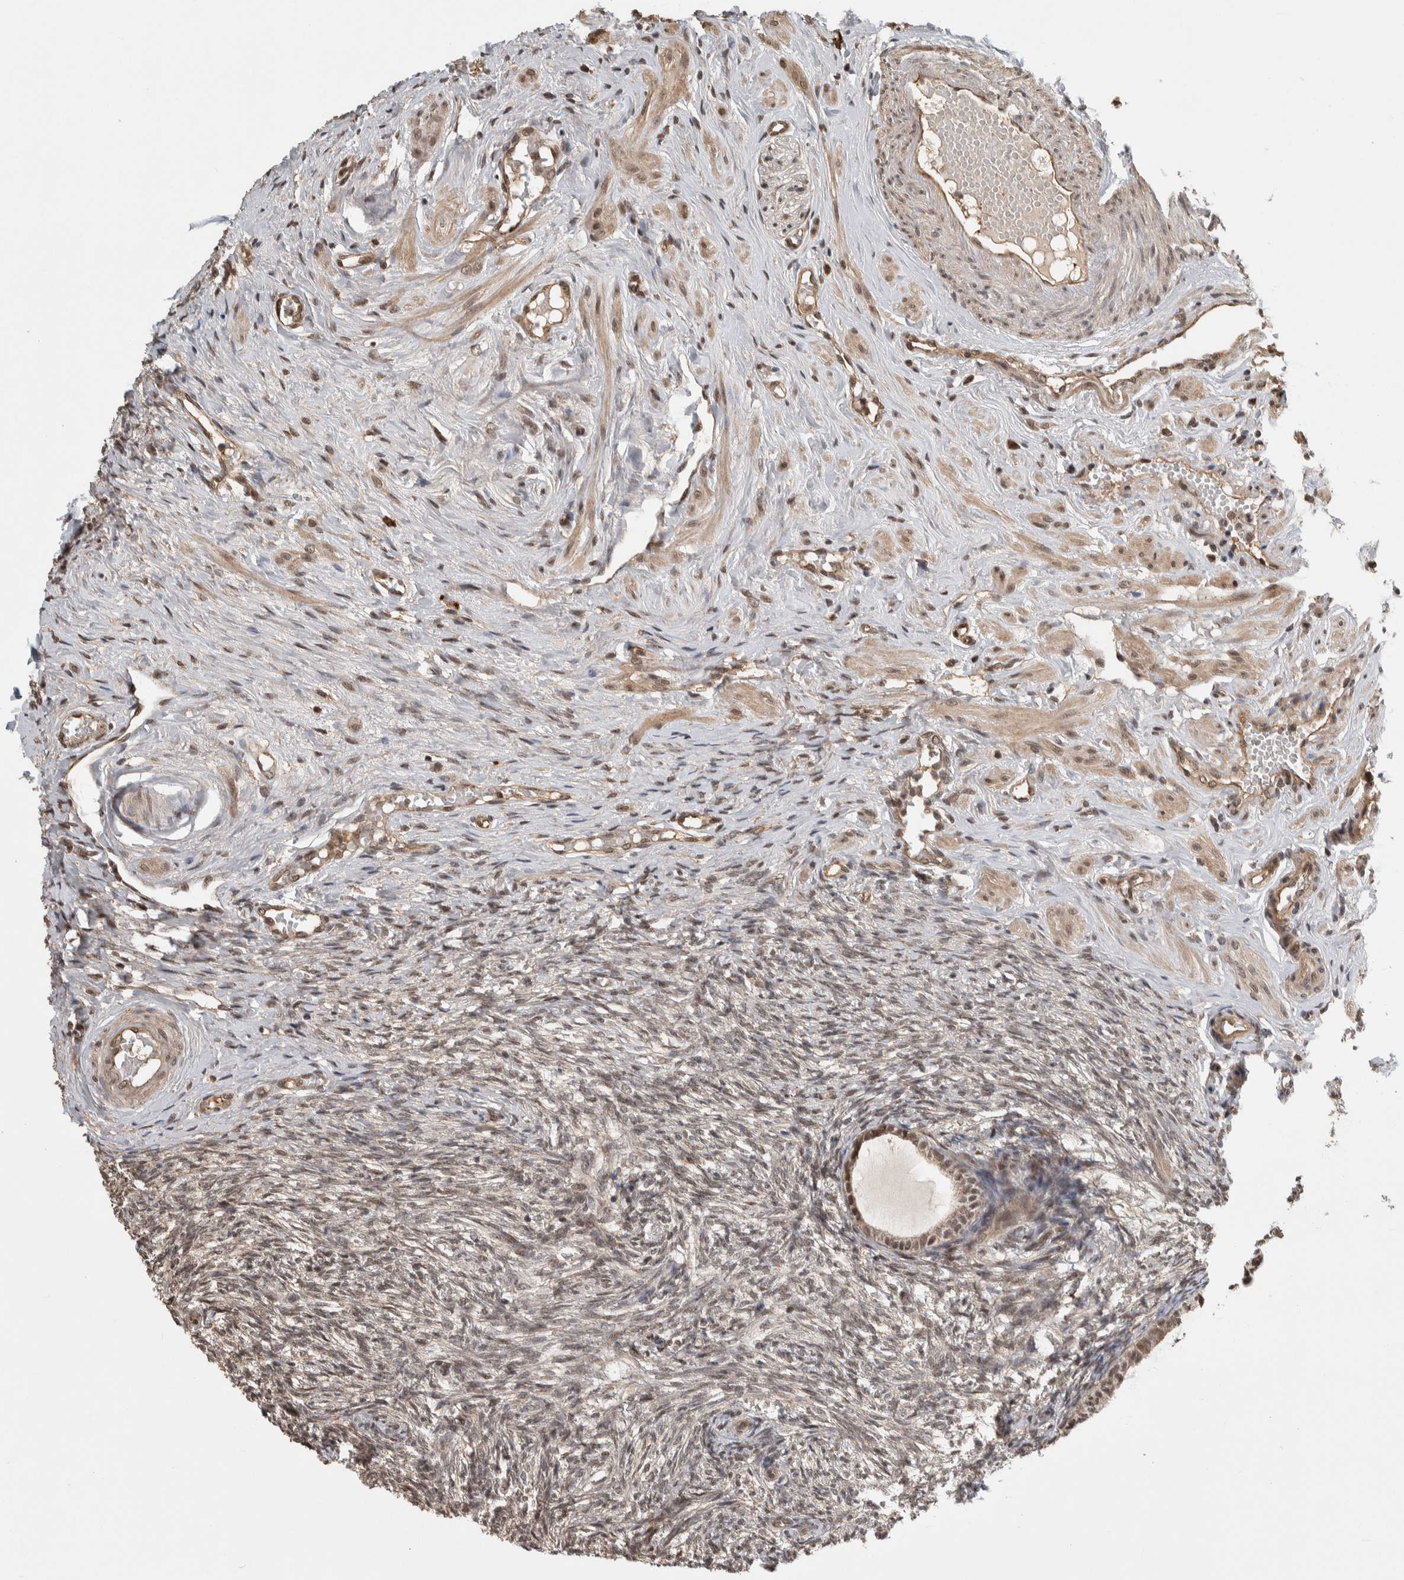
{"staining": {"intensity": "weak", "quantity": ">75%", "location": "nuclear"}, "tissue": "ovary", "cell_type": "Follicle cells", "image_type": "normal", "snomed": [{"axis": "morphology", "description": "Normal tissue, NOS"}, {"axis": "topography", "description": "Ovary"}], "caption": "Immunohistochemistry of unremarkable ovary reveals low levels of weak nuclear staining in approximately >75% of follicle cells. The staining is performed using DAB (3,3'-diaminobenzidine) brown chromogen to label protein expression. The nuclei are counter-stained blue using hematoxylin.", "gene": "ZNF592", "patient": {"sex": "female", "age": 41}}